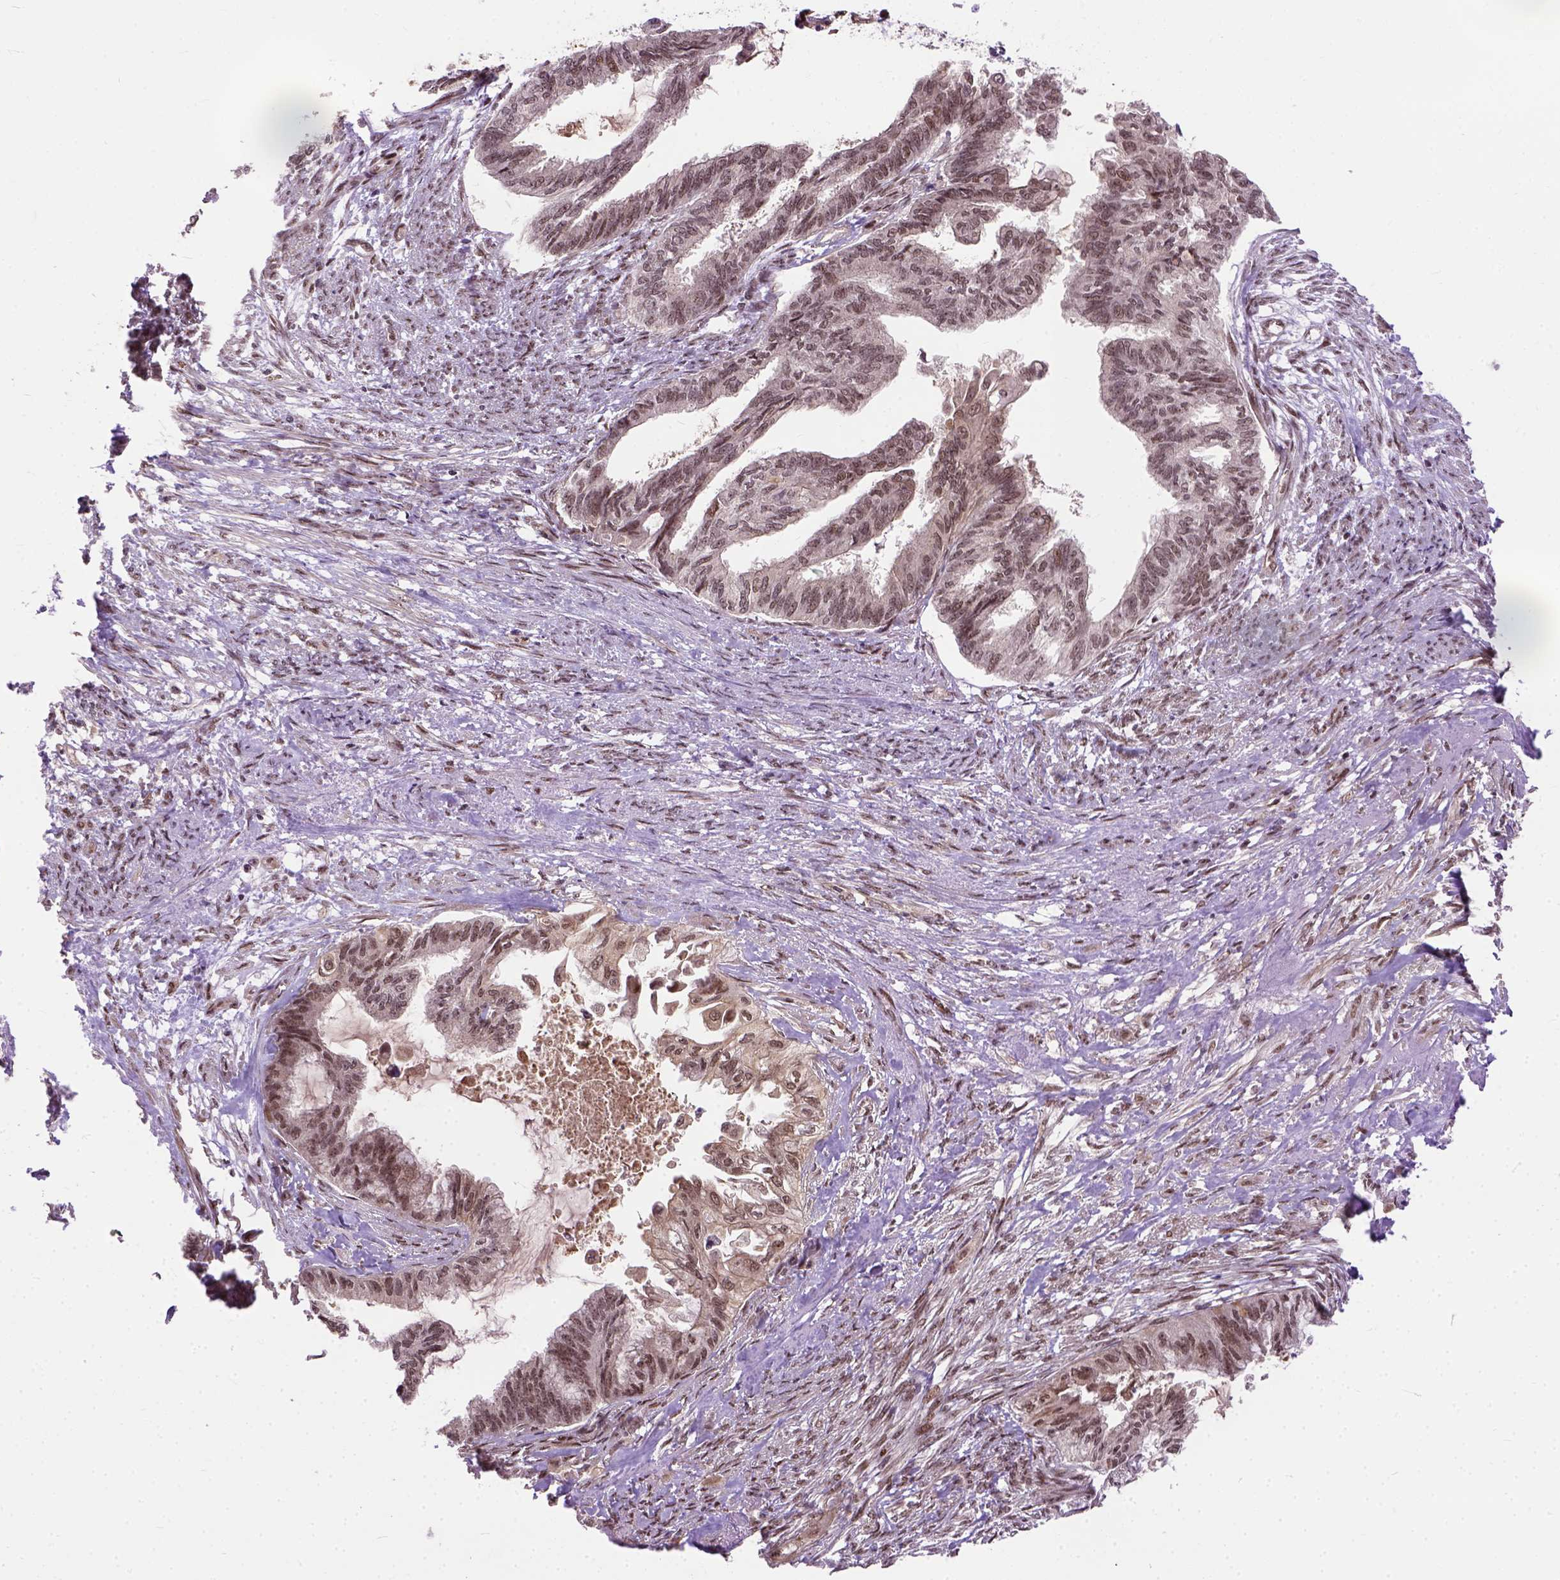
{"staining": {"intensity": "moderate", "quantity": ">75%", "location": "nuclear"}, "tissue": "endometrial cancer", "cell_type": "Tumor cells", "image_type": "cancer", "snomed": [{"axis": "morphology", "description": "Adenocarcinoma, NOS"}, {"axis": "topography", "description": "Endometrium"}], "caption": "There is medium levels of moderate nuclear positivity in tumor cells of endometrial cancer (adenocarcinoma), as demonstrated by immunohistochemical staining (brown color).", "gene": "ZNF630", "patient": {"sex": "female", "age": 86}}